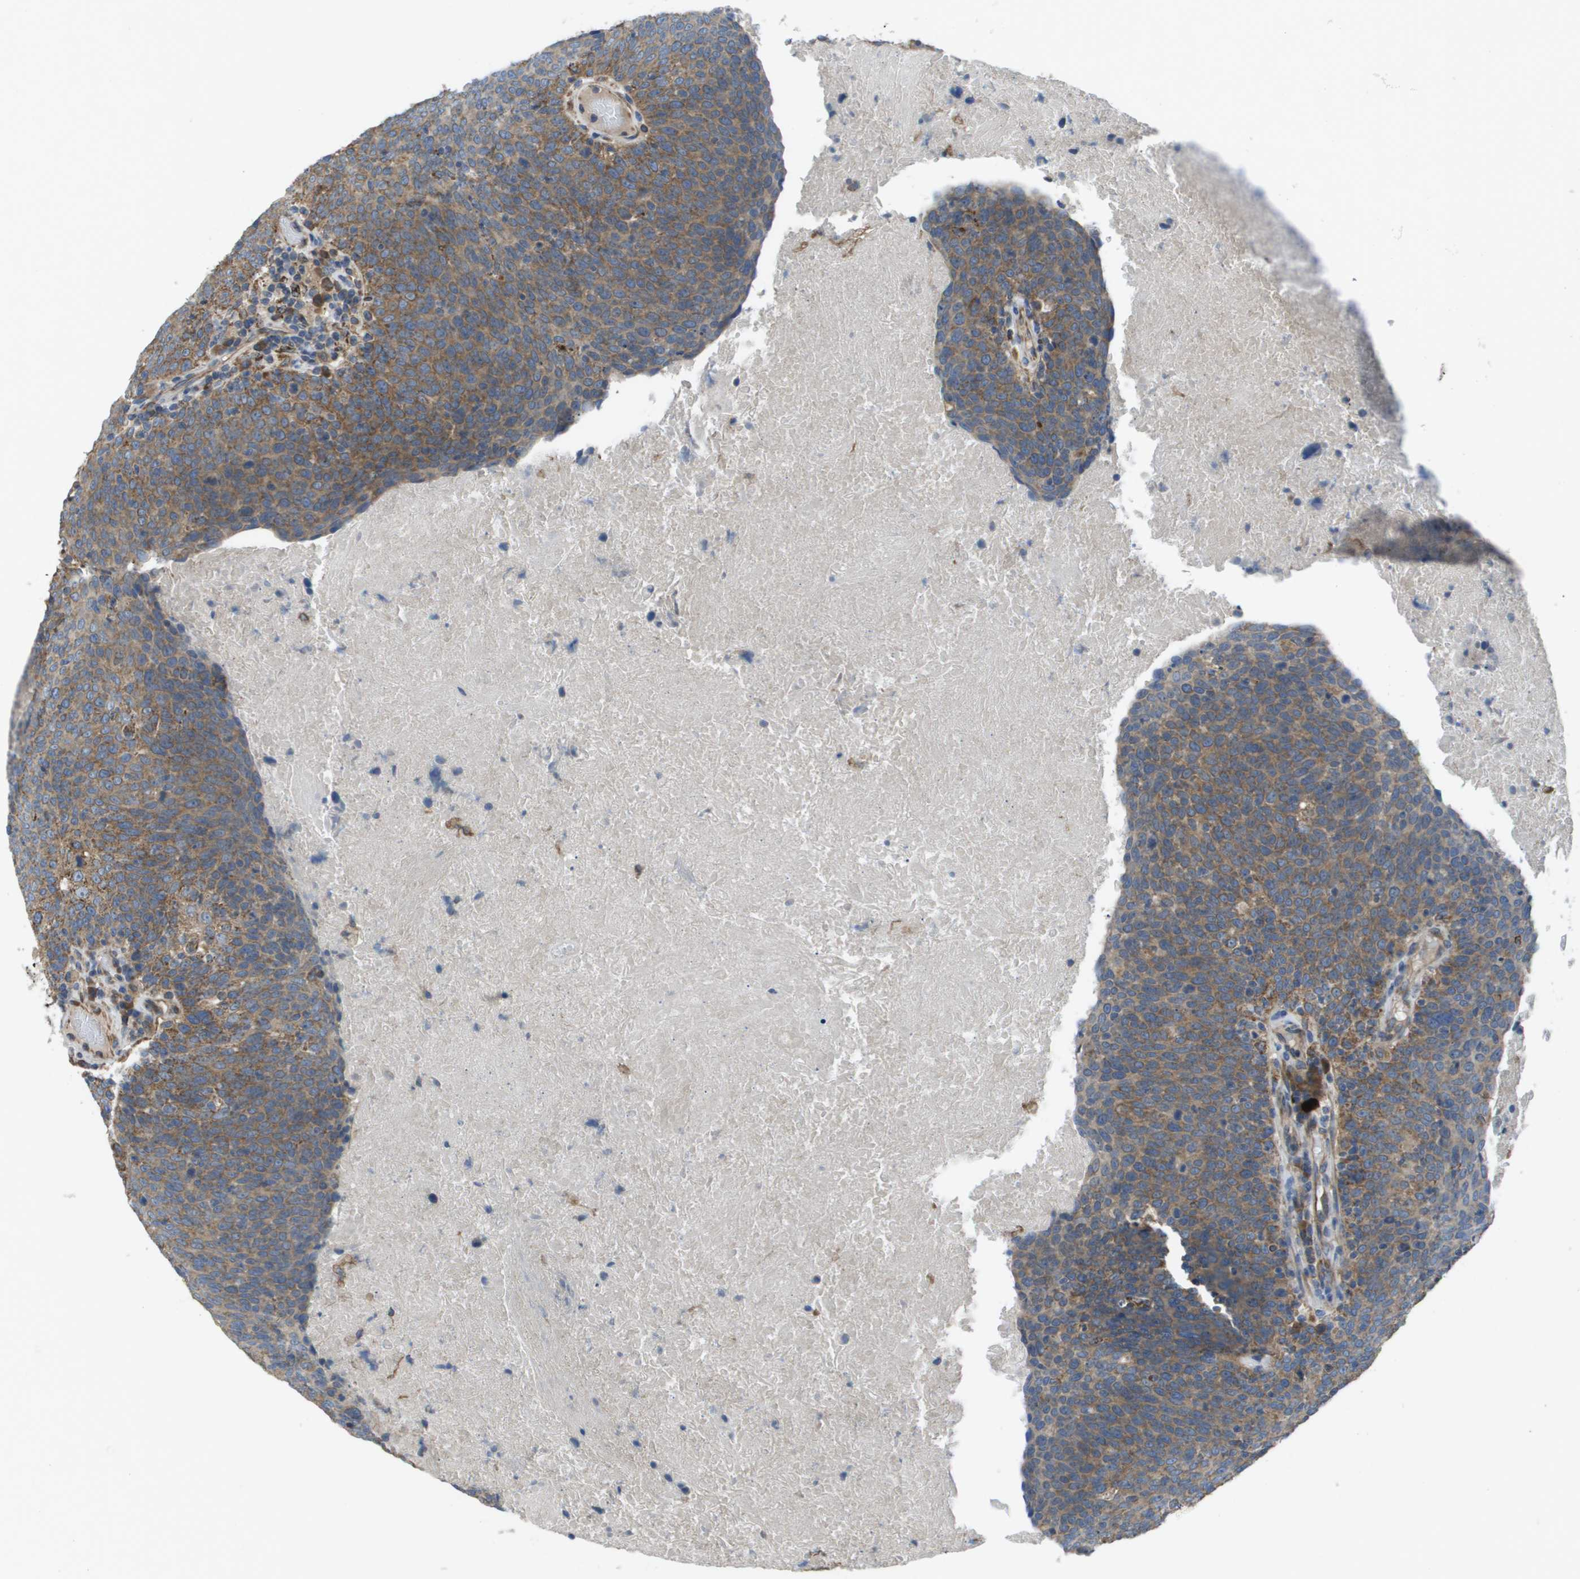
{"staining": {"intensity": "moderate", "quantity": ">75%", "location": "cytoplasmic/membranous"}, "tissue": "head and neck cancer", "cell_type": "Tumor cells", "image_type": "cancer", "snomed": [{"axis": "morphology", "description": "Squamous cell carcinoma, NOS"}, {"axis": "morphology", "description": "Squamous cell carcinoma, metastatic, NOS"}, {"axis": "topography", "description": "Lymph node"}, {"axis": "topography", "description": "Head-Neck"}], "caption": "Head and neck metastatic squamous cell carcinoma was stained to show a protein in brown. There is medium levels of moderate cytoplasmic/membranous expression in about >75% of tumor cells. The staining was performed using DAB to visualize the protein expression in brown, while the nuclei were stained in blue with hematoxylin (Magnification: 20x).", "gene": "CLCN2", "patient": {"sex": "male", "age": 62}}